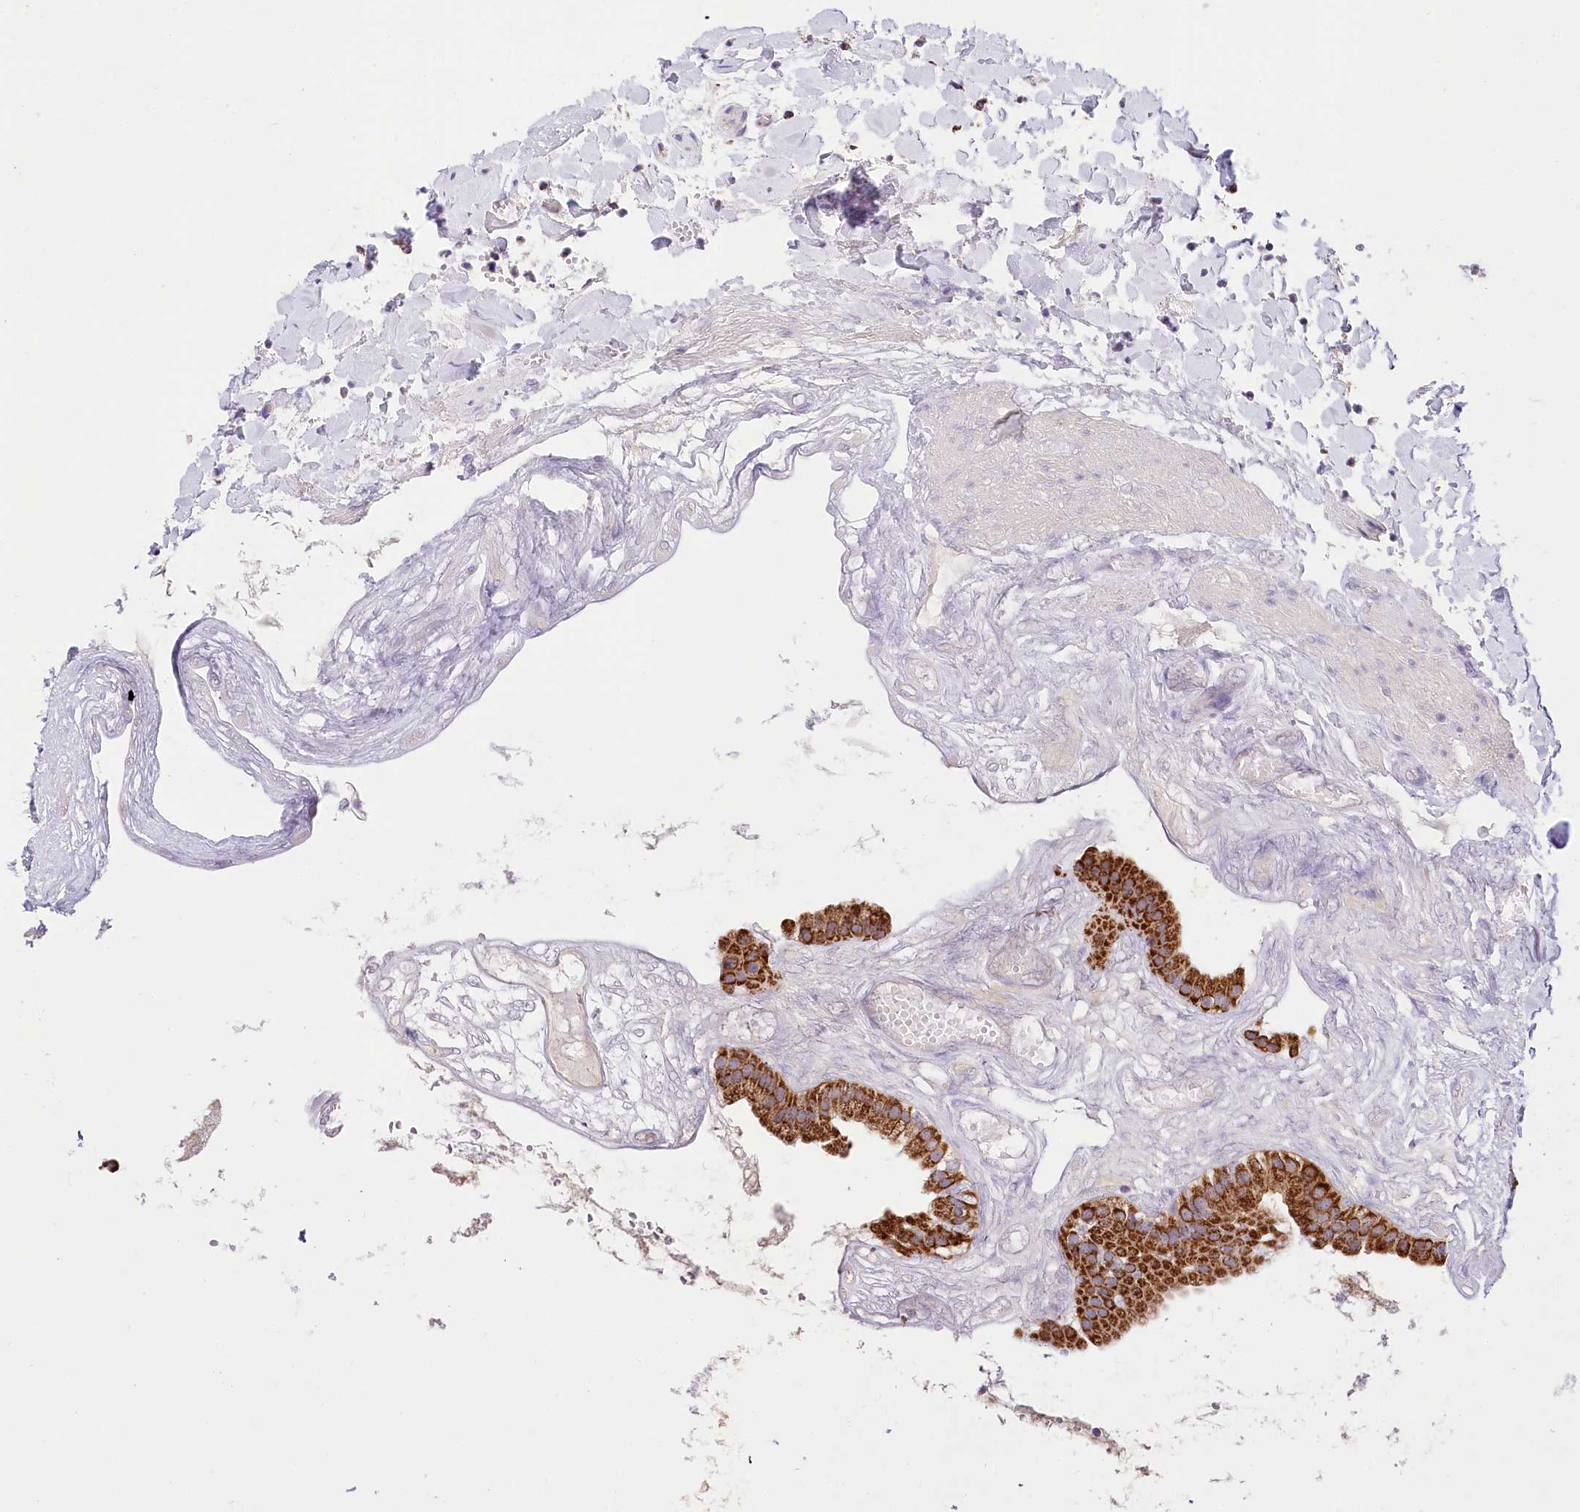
{"staining": {"intensity": "strong", "quantity": ">75%", "location": "cytoplasmic/membranous"}, "tissue": "gallbladder", "cell_type": "Glandular cells", "image_type": "normal", "snomed": [{"axis": "morphology", "description": "Normal tissue, NOS"}, {"axis": "topography", "description": "Gallbladder"}], "caption": "Glandular cells display high levels of strong cytoplasmic/membranous positivity in about >75% of cells in unremarkable gallbladder. (Stains: DAB in brown, nuclei in blue, Microscopy: brightfield microscopy at high magnification).", "gene": "LSS", "patient": {"sex": "female", "age": 26}}